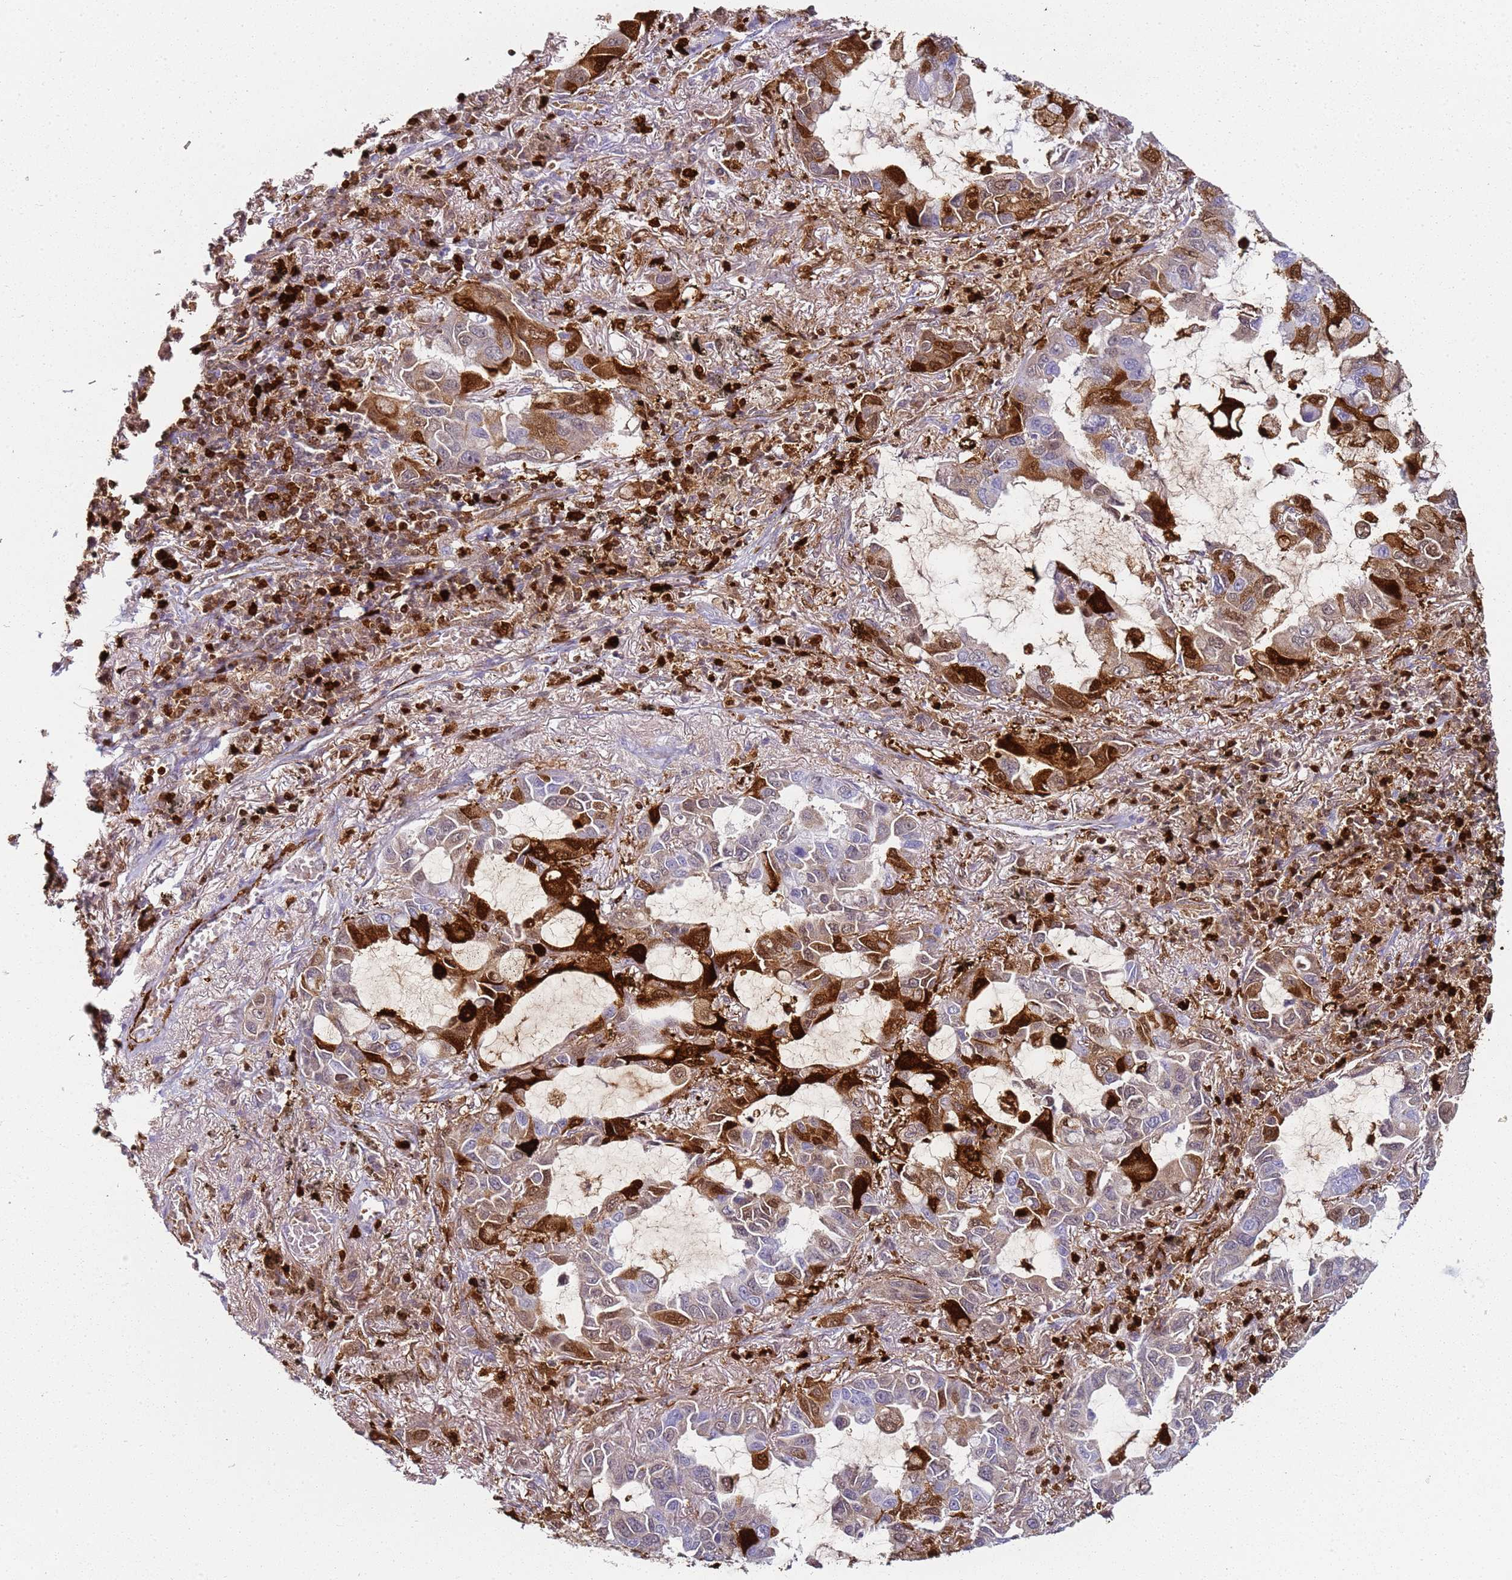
{"staining": {"intensity": "strong", "quantity": "<25%", "location": "cytoplasmic/membranous,nuclear"}, "tissue": "lung cancer", "cell_type": "Tumor cells", "image_type": "cancer", "snomed": [{"axis": "morphology", "description": "Adenocarcinoma, NOS"}, {"axis": "topography", "description": "Lung"}], "caption": "The histopathology image displays staining of adenocarcinoma (lung), revealing strong cytoplasmic/membranous and nuclear protein positivity (brown color) within tumor cells.", "gene": "S100A4", "patient": {"sex": "male", "age": 64}}